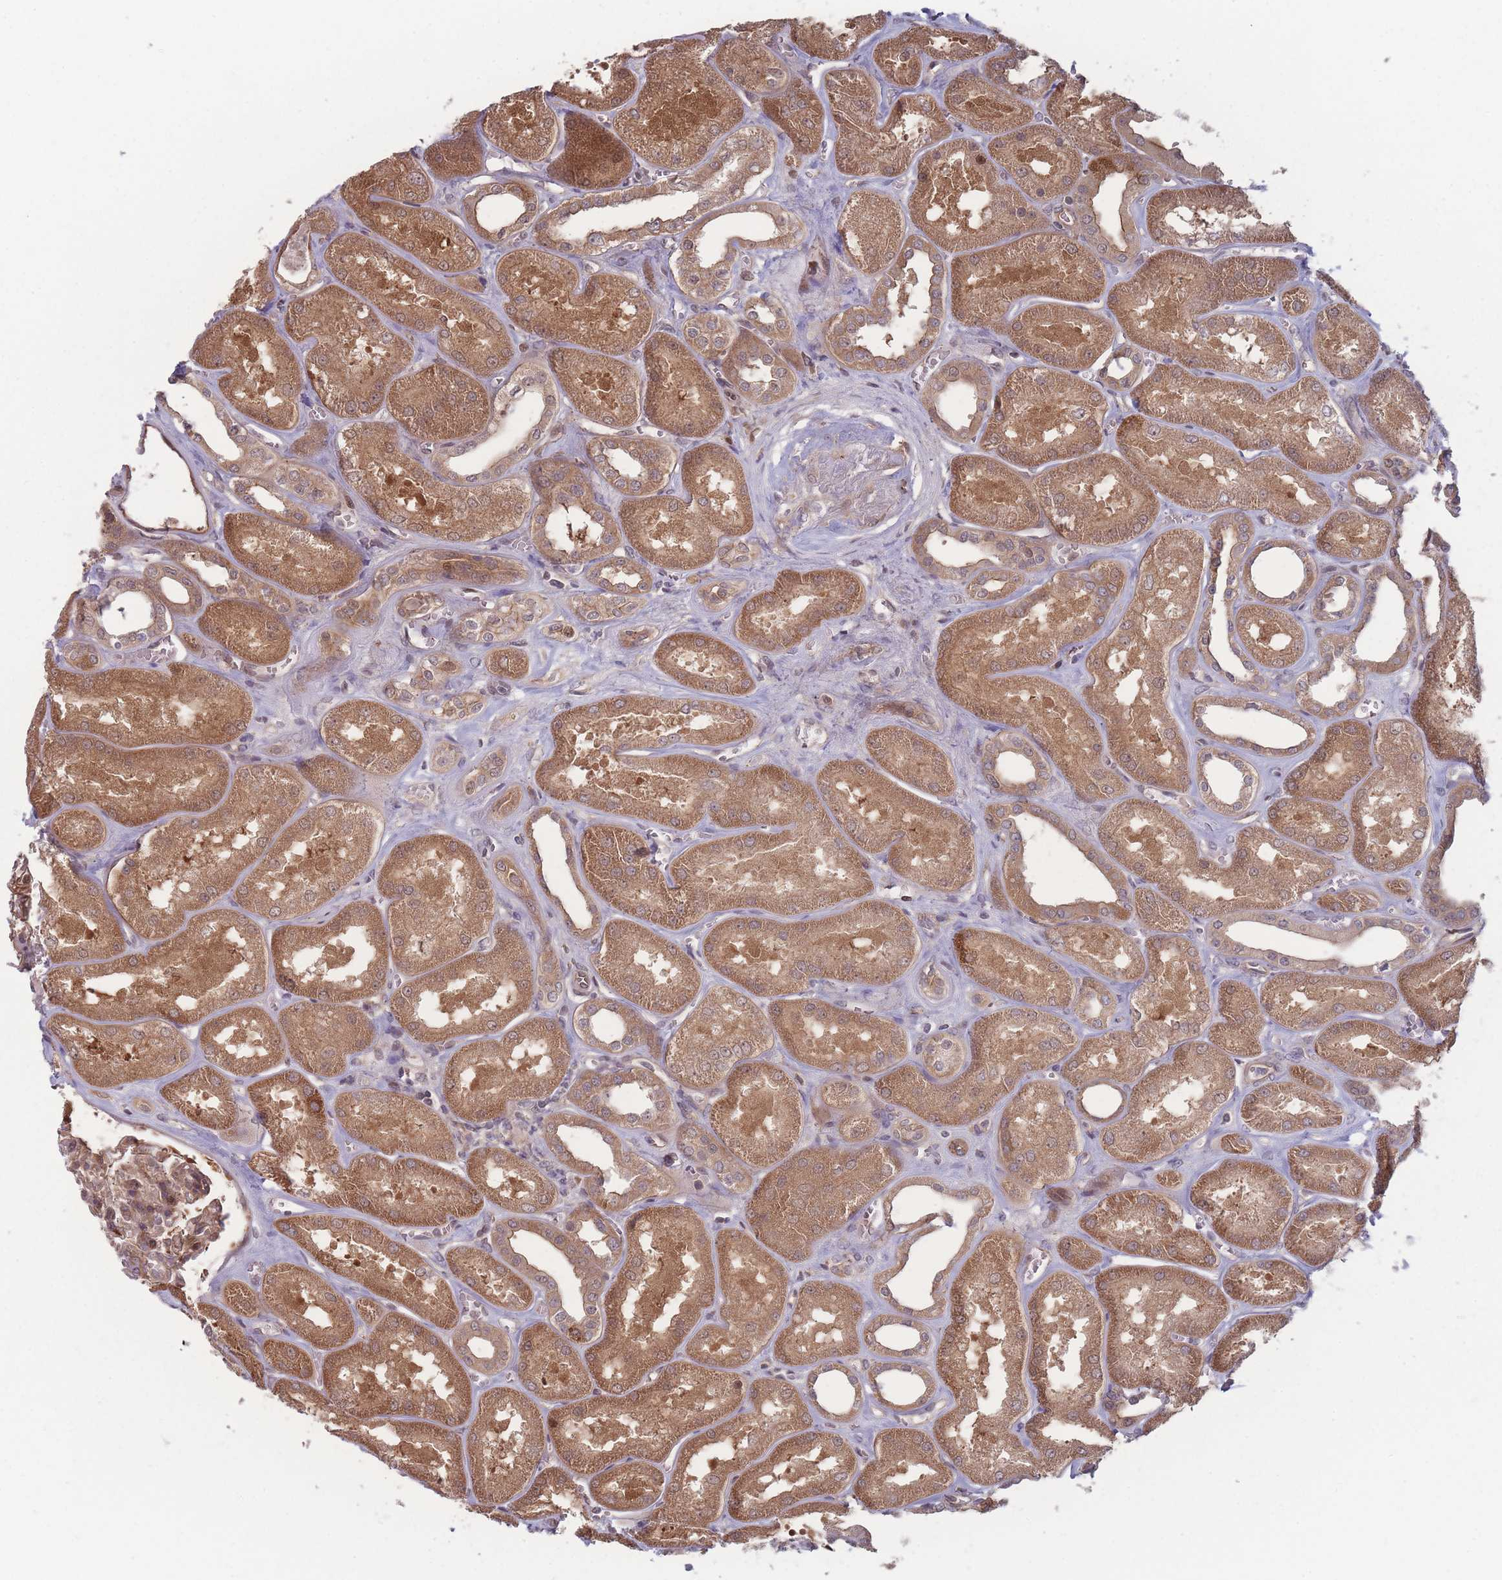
{"staining": {"intensity": "moderate", "quantity": ">75%", "location": "cytoplasmic/membranous,nuclear"}, "tissue": "kidney", "cell_type": "Cells in glomeruli", "image_type": "normal", "snomed": [{"axis": "morphology", "description": "Normal tissue, NOS"}, {"axis": "morphology", "description": "Adenocarcinoma, NOS"}, {"axis": "topography", "description": "Kidney"}], "caption": "Unremarkable kidney was stained to show a protein in brown. There is medium levels of moderate cytoplasmic/membranous,nuclear positivity in about >75% of cells in glomeruli.", "gene": "RPS18", "patient": {"sex": "female", "age": 68}}